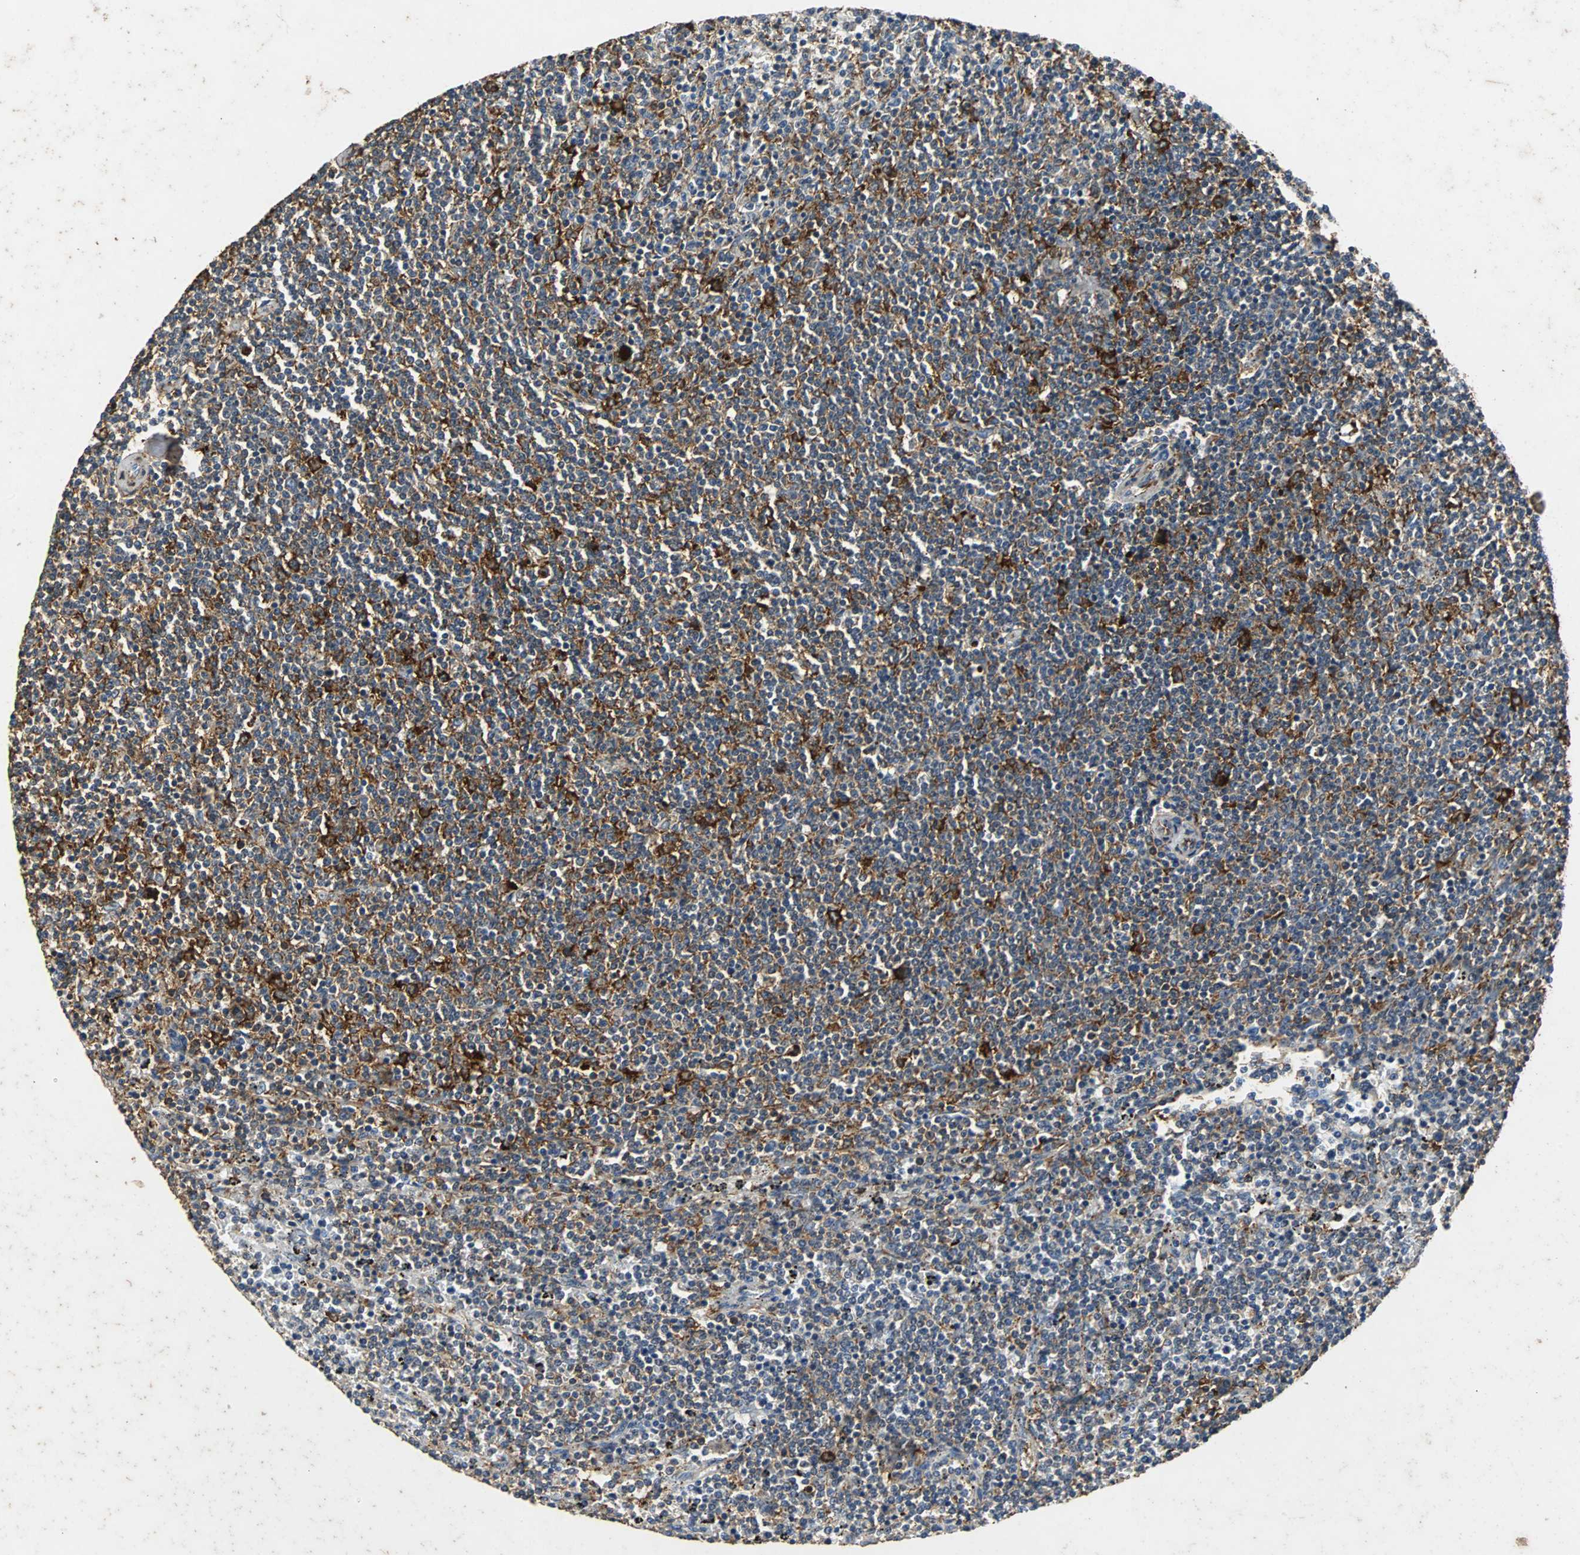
{"staining": {"intensity": "moderate", "quantity": ">75%", "location": "cytoplasmic/membranous"}, "tissue": "lymphoma", "cell_type": "Tumor cells", "image_type": "cancer", "snomed": [{"axis": "morphology", "description": "Malignant lymphoma, non-Hodgkin's type, Low grade"}, {"axis": "topography", "description": "Spleen"}], "caption": "Immunohistochemical staining of malignant lymphoma, non-Hodgkin's type (low-grade) displays medium levels of moderate cytoplasmic/membranous protein staining in about >75% of tumor cells.", "gene": "NAA10", "patient": {"sex": "female", "age": 50}}